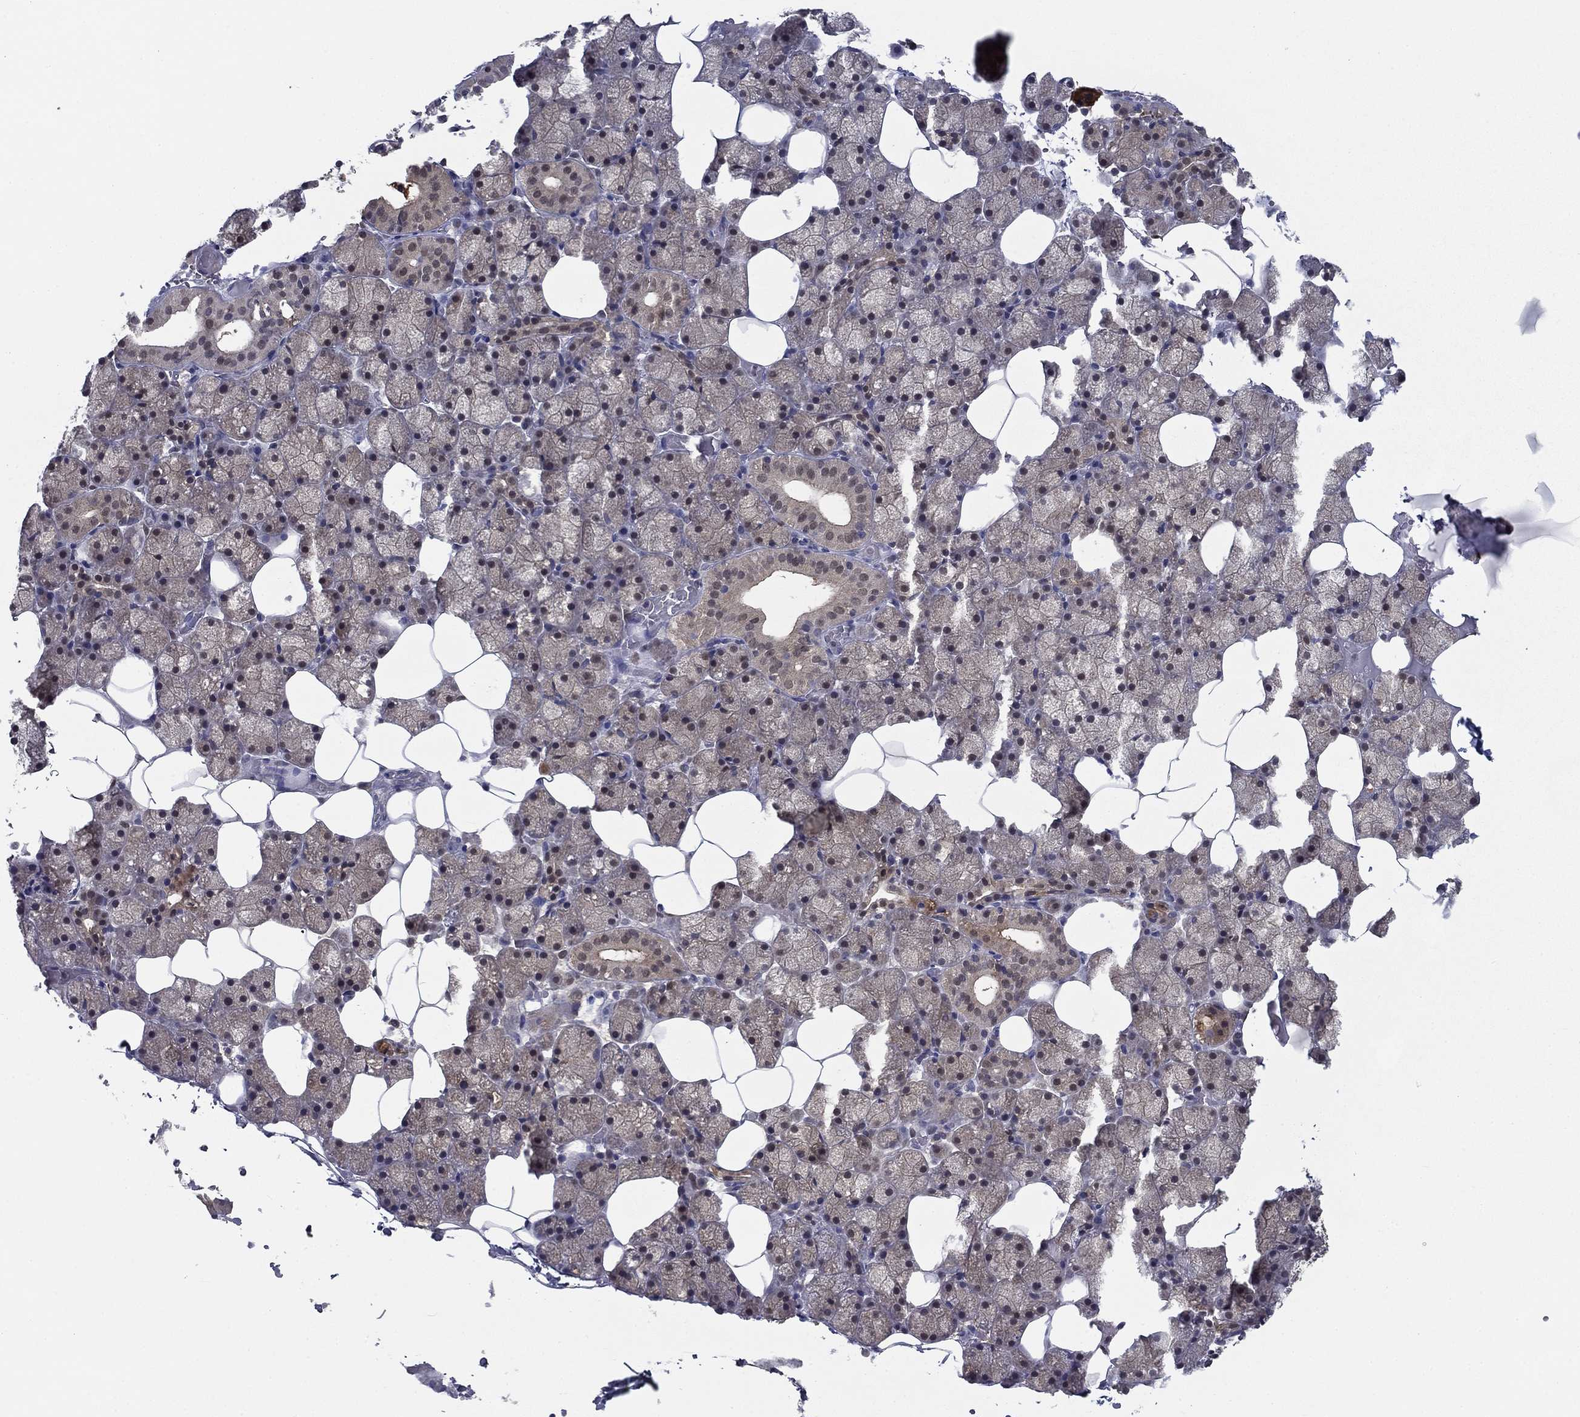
{"staining": {"intensity": "weak", "quantity": "<25%", "location": "cytoplasmic/membranous"}, "tissue": "salivary gland", "cell_type": "Glandular cells", "image_type": "normal", "snomed": [{"axis": "morphology", "description": "Normal tissue, NOS"}, {"axis": "topography", "description": "Salivary gland"}], "caption": "A high-resolution image shows IHC staining of unremarkable salivary gland, which displays no significant positivity in glandular cells.", "gene": "NIT2", "patient": {"sex": "male", "age": 38}}